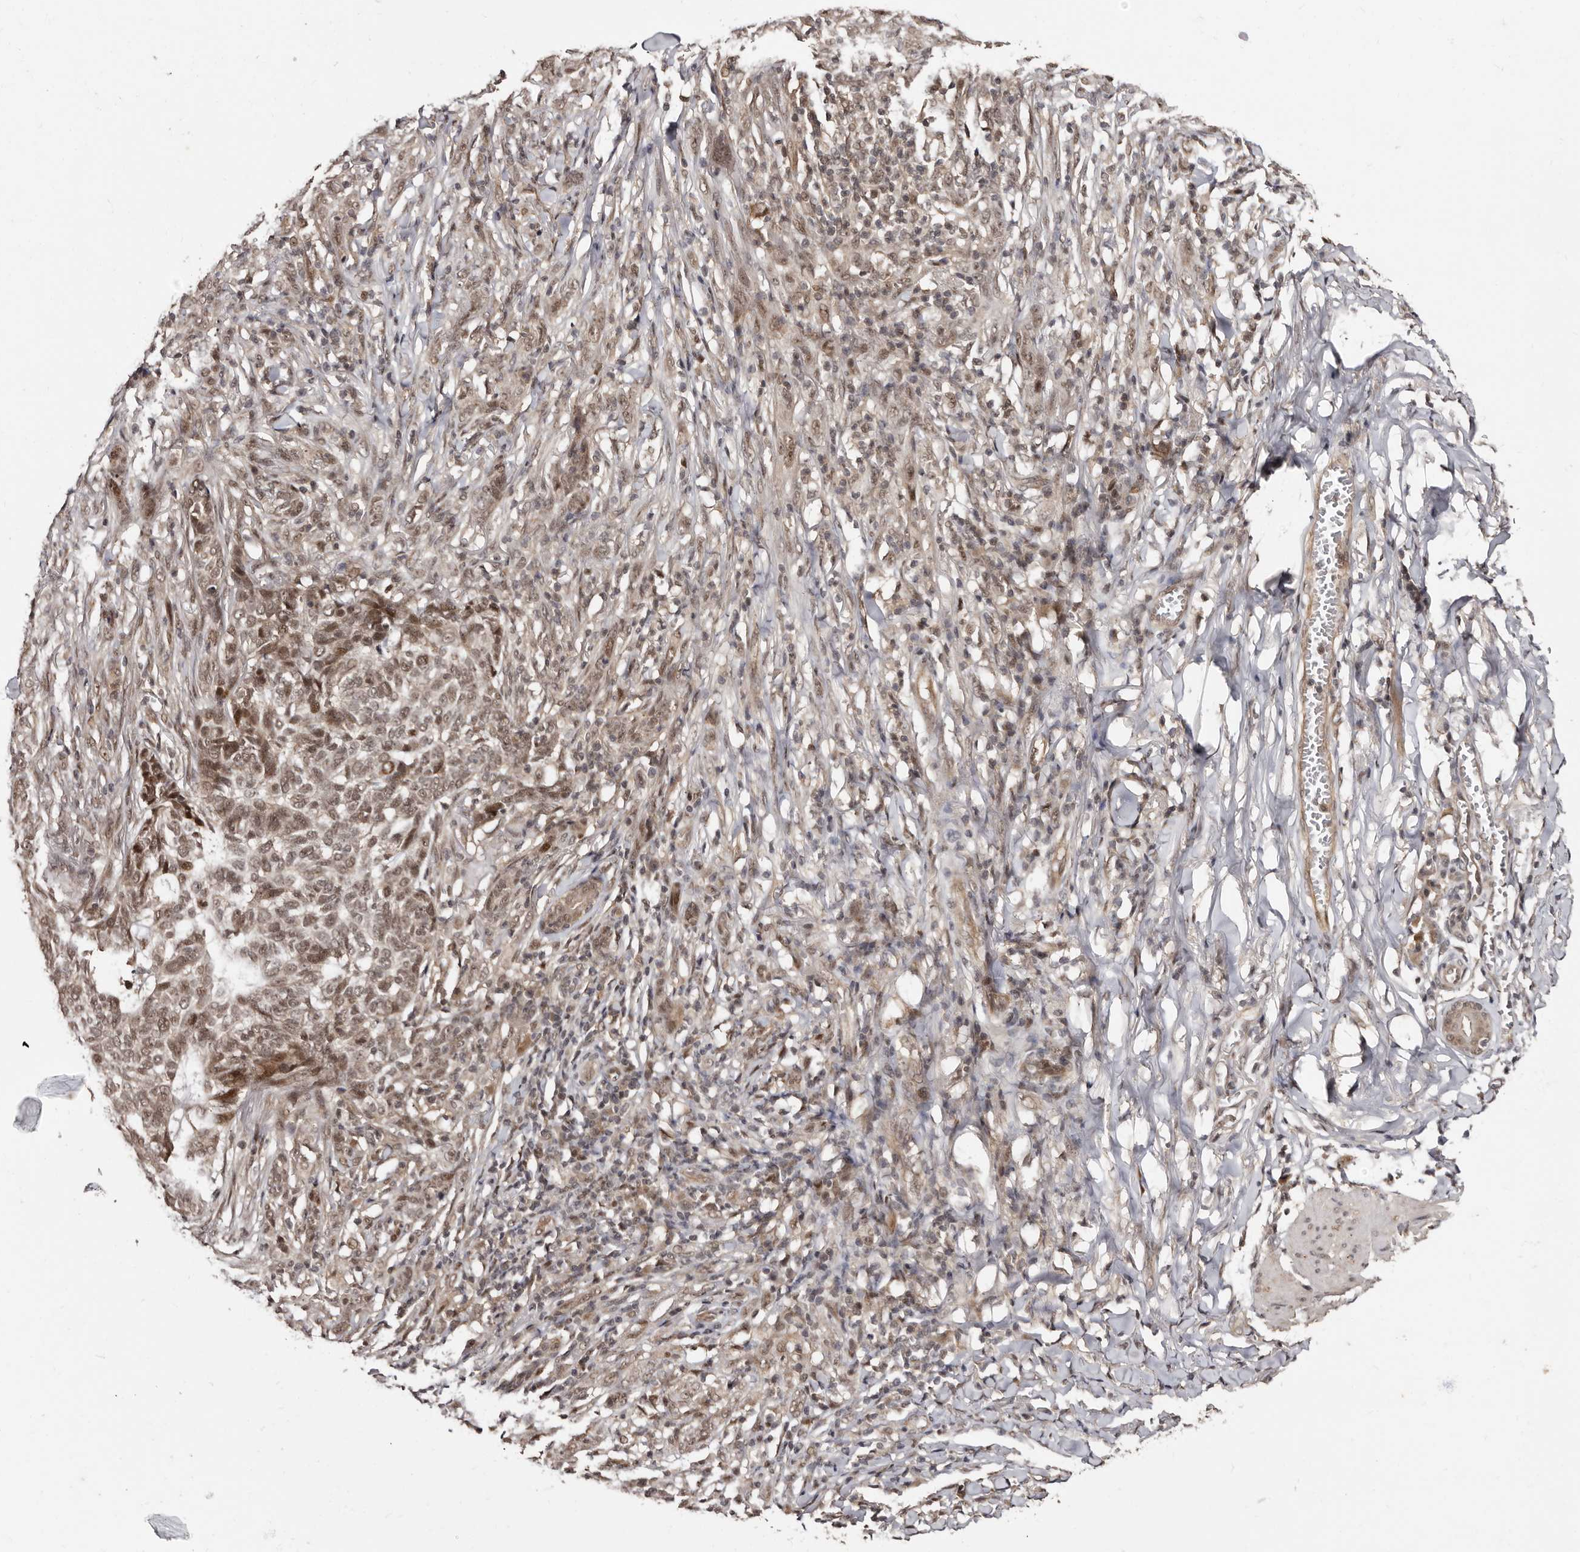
{"staining": {"intensity": "moderate", "quantity": ">75%", "location": "nuclear"}, "tissue": "skin cancer", "cell_type": "Tumor cells", "image_type": "cancer", "snomed": [{"axis": "morphology", "description": "Basal cell carcinoma"}, {"axis": "topography", "description": "Skin"}], "caption": "IHC (DAB) staining of human skin basal cell carcinoma displays moderate nuclear protein expression in about >75% of tumor cells.", "gene": "TBC1D22B", "patient": {"sex": "male", "age": 85}}